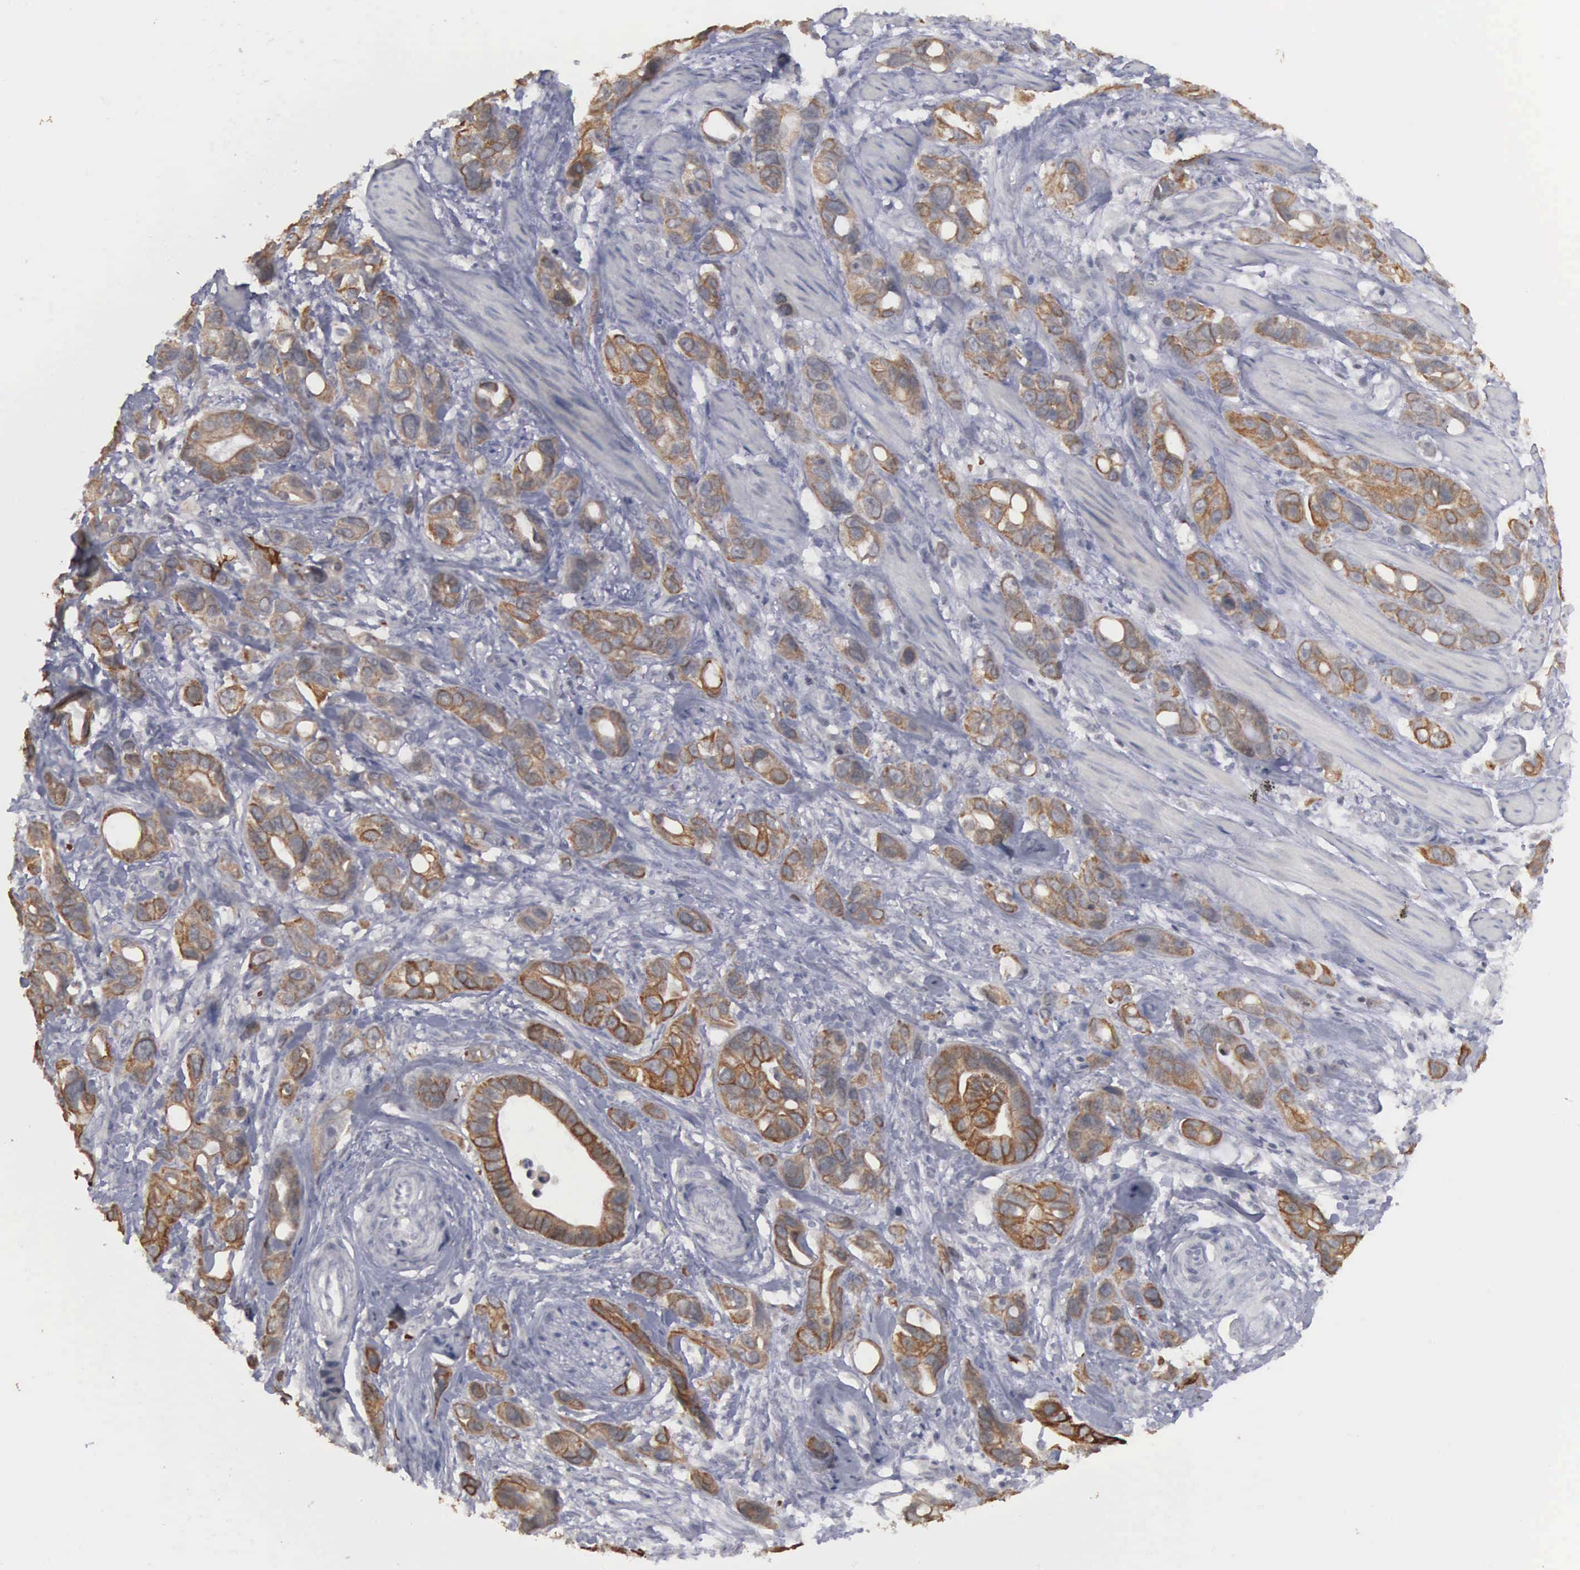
{"staining": {"intensity": "moderate", "quantity": ">75%", "location": "cytoplasmic/membranous"}, "tissue": "stomach cancer", "cell_type": "Tumor cells", "image_type": "cancer", "snomed": [{"axis": "morphology", "description": "Adenocarcinoma, NOS"}, {"axis": "topography", "description": "Stomach, upper"}], "caption": "This image reveals IHC staining of stomach adenocarcinoma, with medium moderate cytoplasmic/membranous expression in approximately >75% of tumor cells.", "gene": "WDR89", "patient": {"sex": "male", "age": 47}}